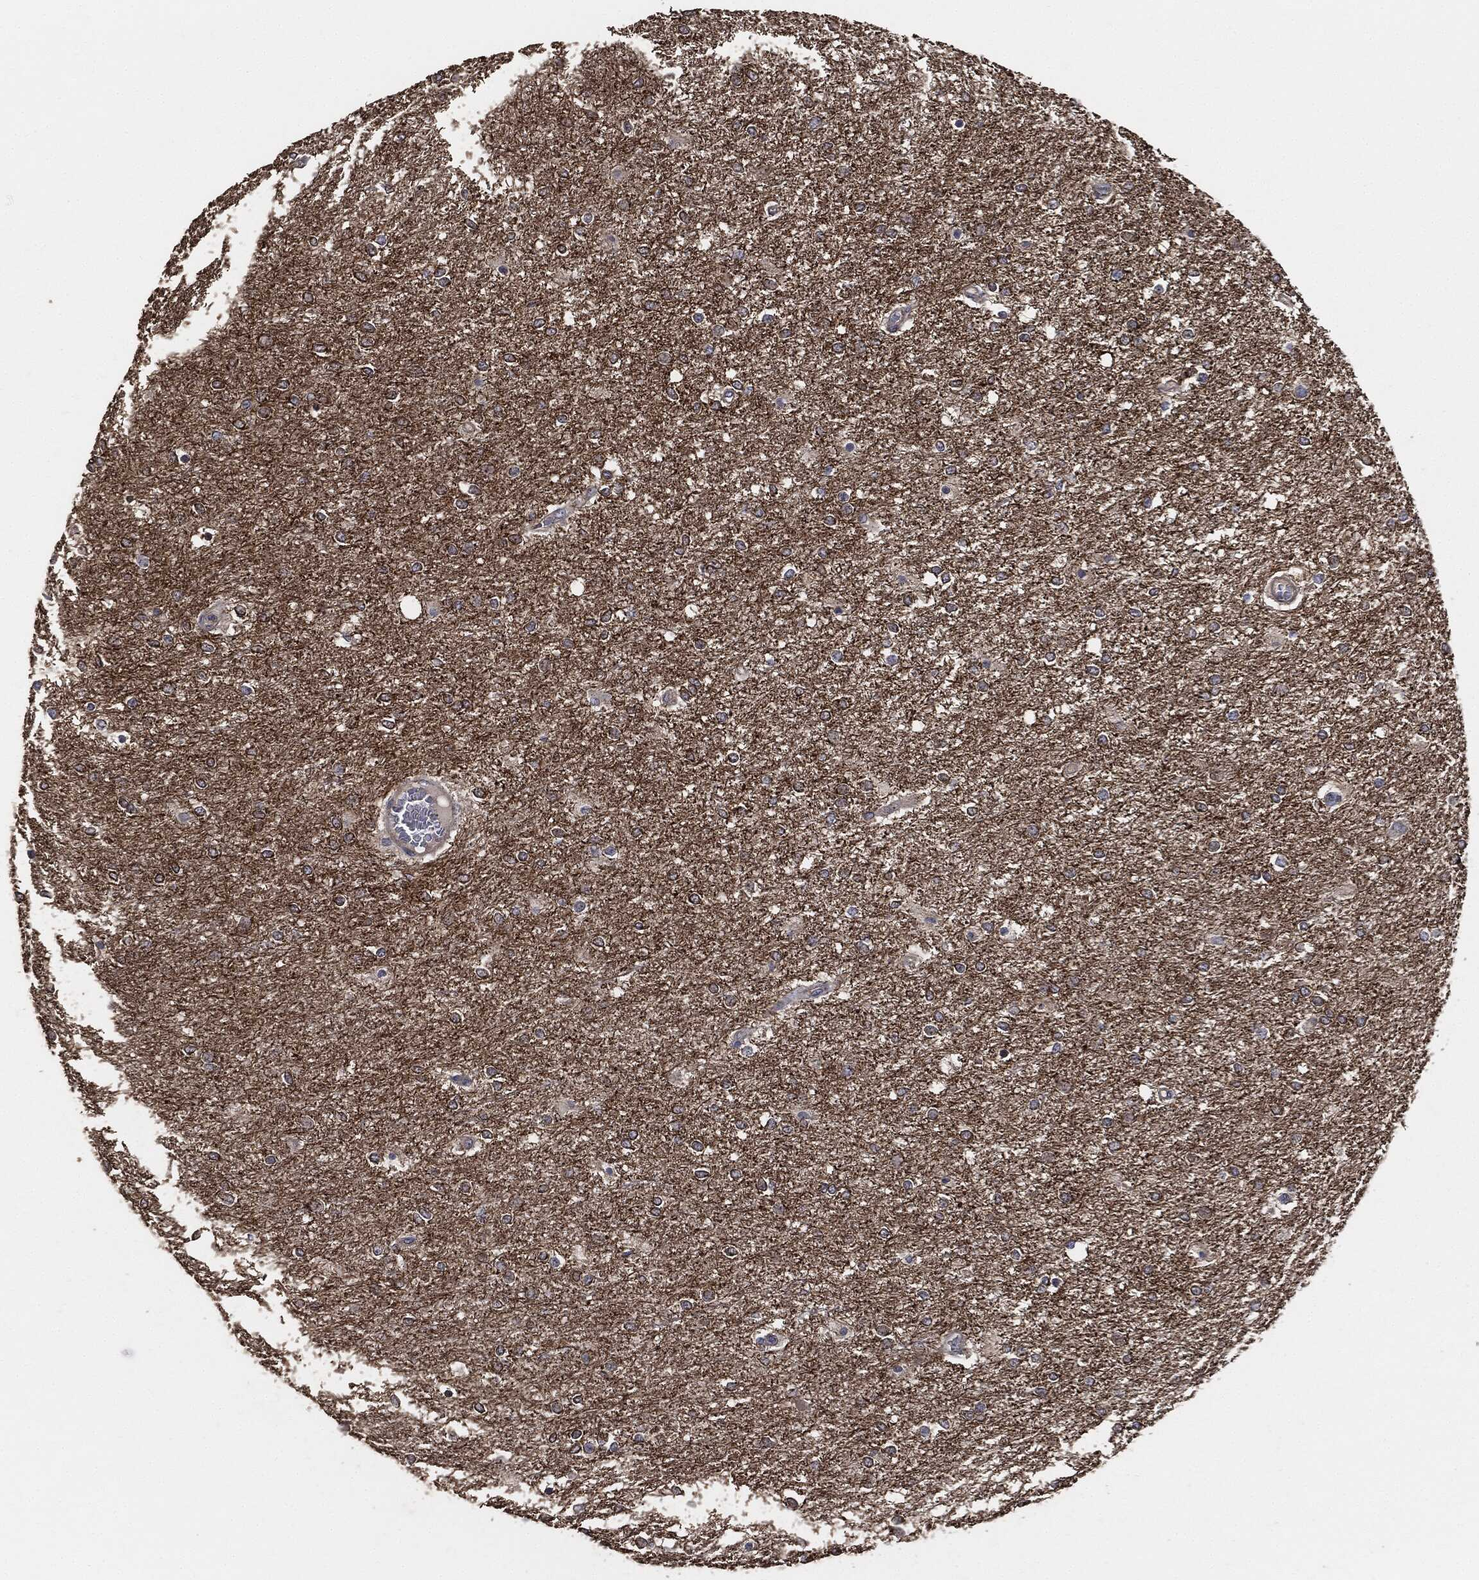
{"staining": {"intensity": "strong", "quantity": "<25%", "location": "cytoplasmic/membranous"}, "tissue": "glioma", "cell_type": "Tumor cells", "image_type": "cancer", "snomed": [{"axis": "morphology", "description": "Glioma, malignant, High grade"}, {"axis": "topography", "description": "Brain"}], "caption": "This histopathology image shows immunohistochemistry staining of malignant glioma (high-grade), with medium strong cytoplasmic/membranous positivity in approximately <25% of tumor cells.", "gene": "STK3", "patient": {"sex": "female", "age": 61}}